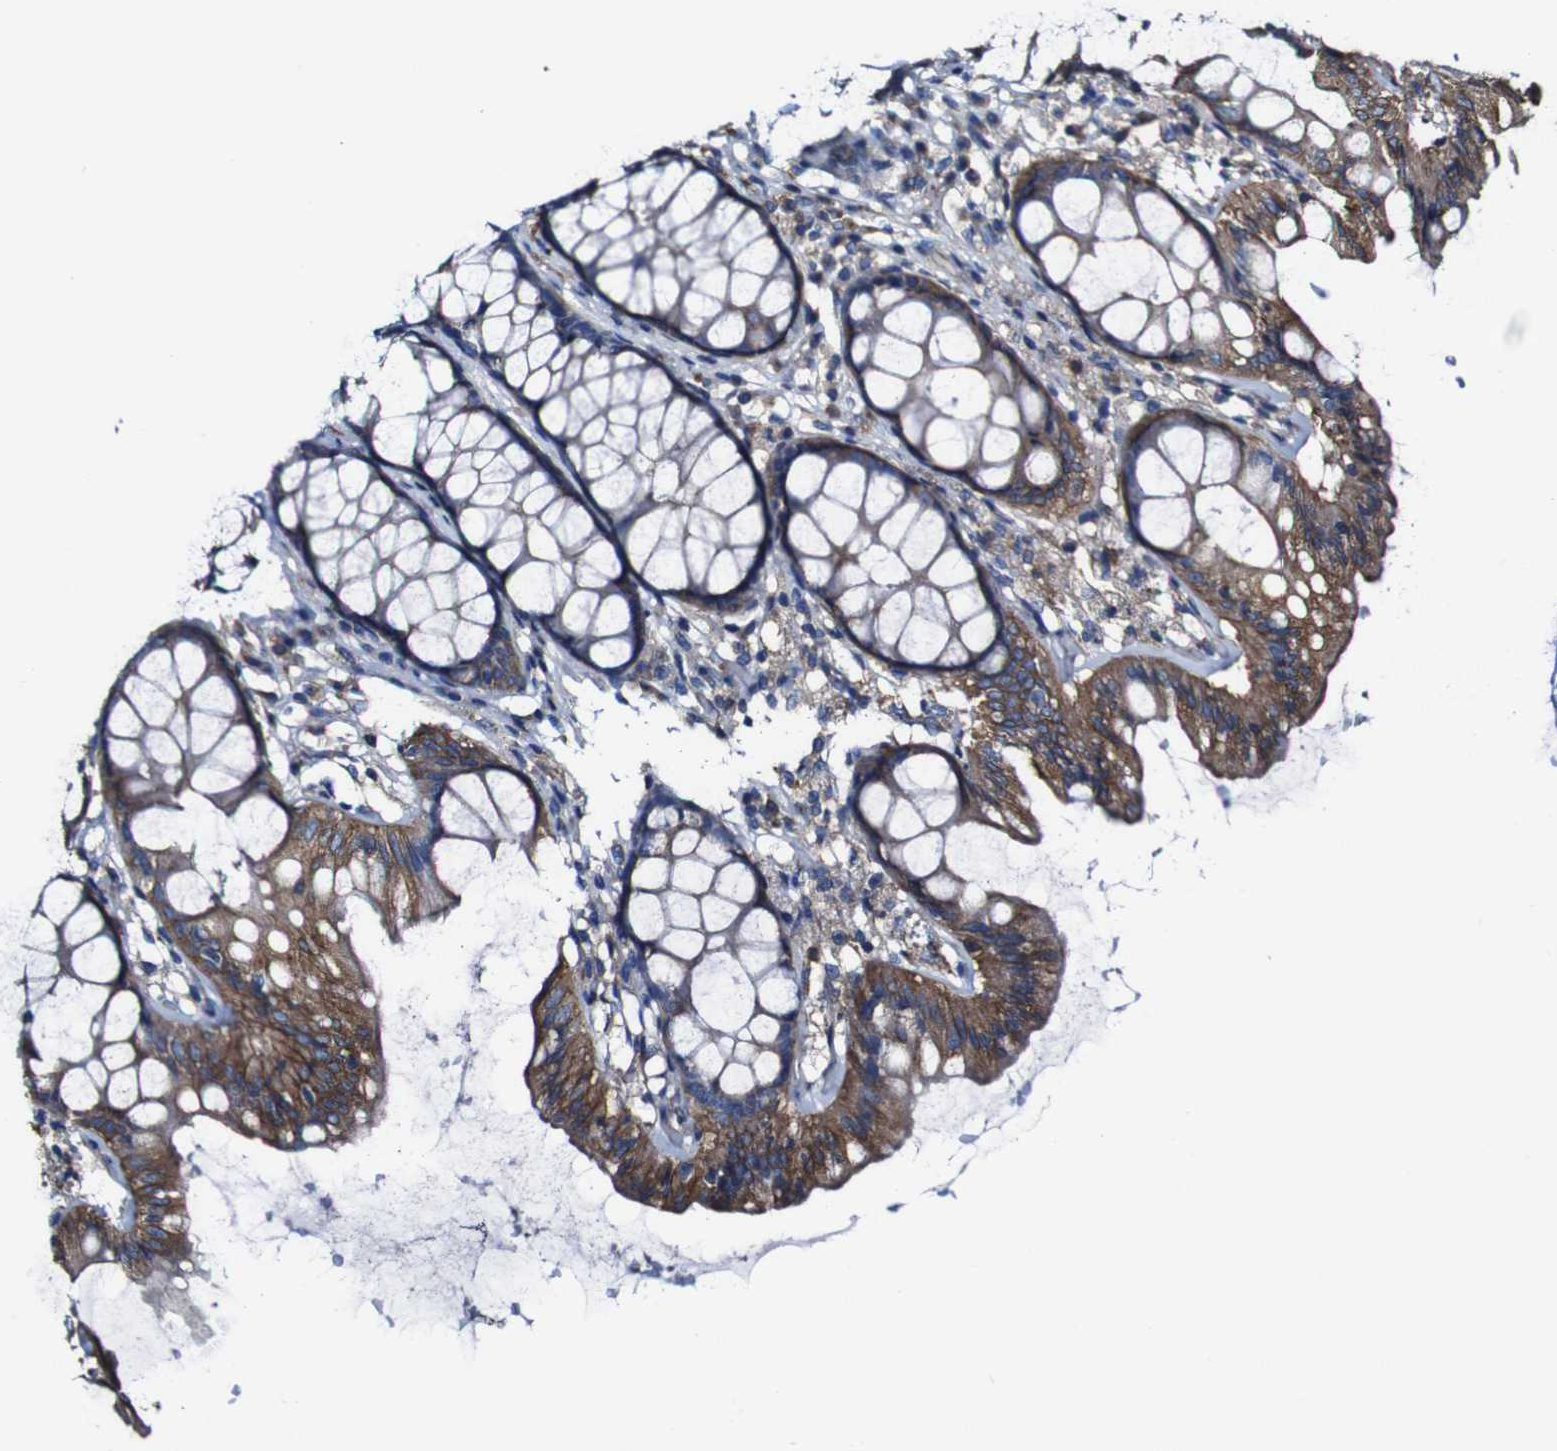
{"staining": {"intensity": "weak", "quantity": ">75%", "location": "cytoplasmic/membranous"}, "tissue": "colon", "cell_type": "Endothelial cells", "image_type": "normal", "snomed": [{"axis": "morphology", "description": "Normal tissue, NOS"}, {"axis": "topography", "description": "Colon"}], "caption": "Protein analysis of benign colon shows weak cytoplasmic/membranous positivity in approximately >75% of endothelial cells. The staining was performed using DAB to visualize the protein expression in brown, while the nuclei were stained in blue with hematoxylin (Magnification: 20x).", "gene": "CSF1R", "patient": {"sex": "female", "age": 55}}